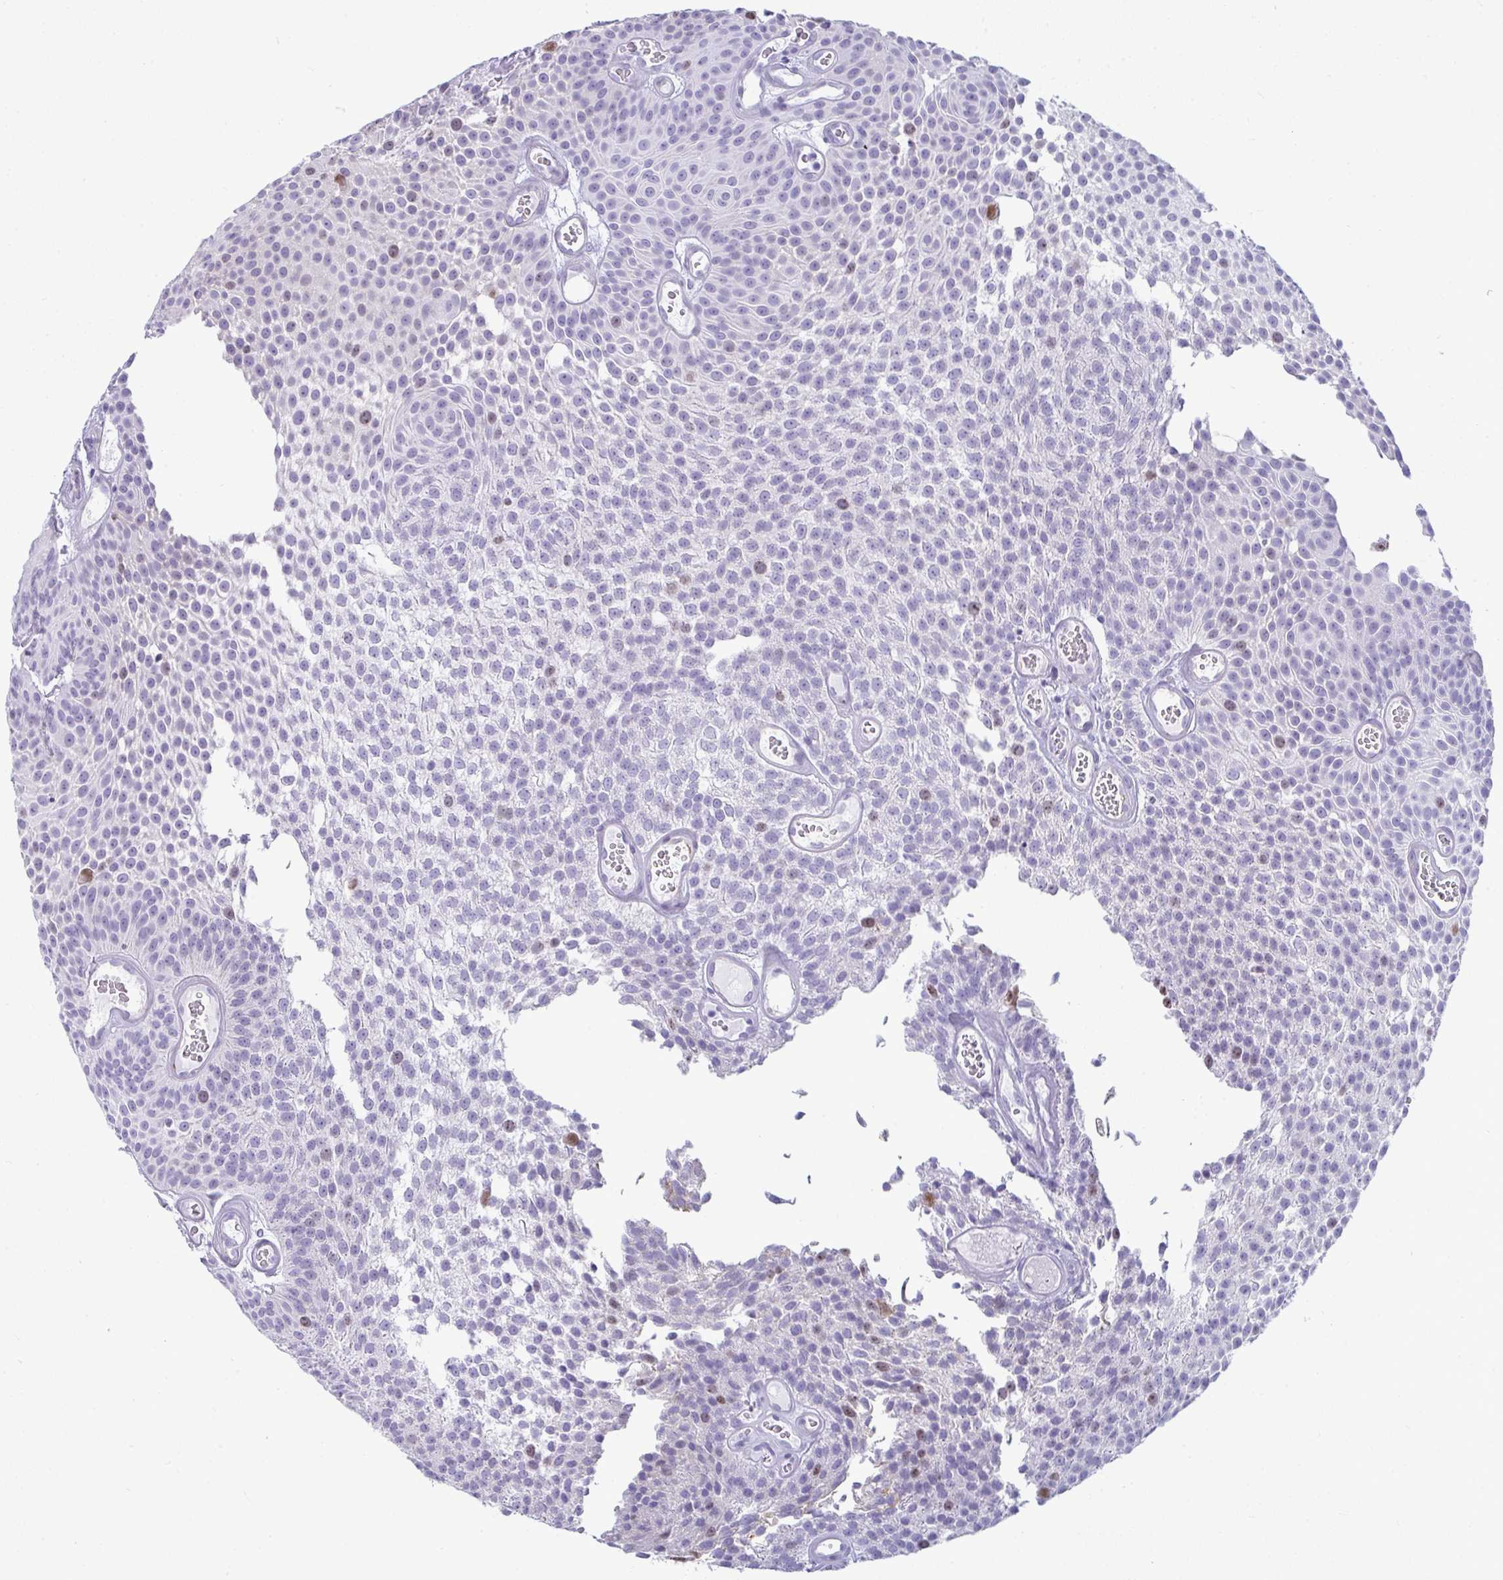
{"staining": {"intensity": "negative", "quantity": "none", "location": "none"}, "tissue": "urothelial cancer", "cell_type": "Tumor cells", "image_type": "cancer", "snomed": [{"axis": "morphology", "description": "Urothelial carcinoma, Low grade"}, {"axis": "topography", "description": "Urinary bladder"}], "caption": "Image shows no significant protein expression in tumor cells of urothelial carcinoma (low-grade).", "gene": "SUZ12", "patient": {"sex": "male", "age": 82}}